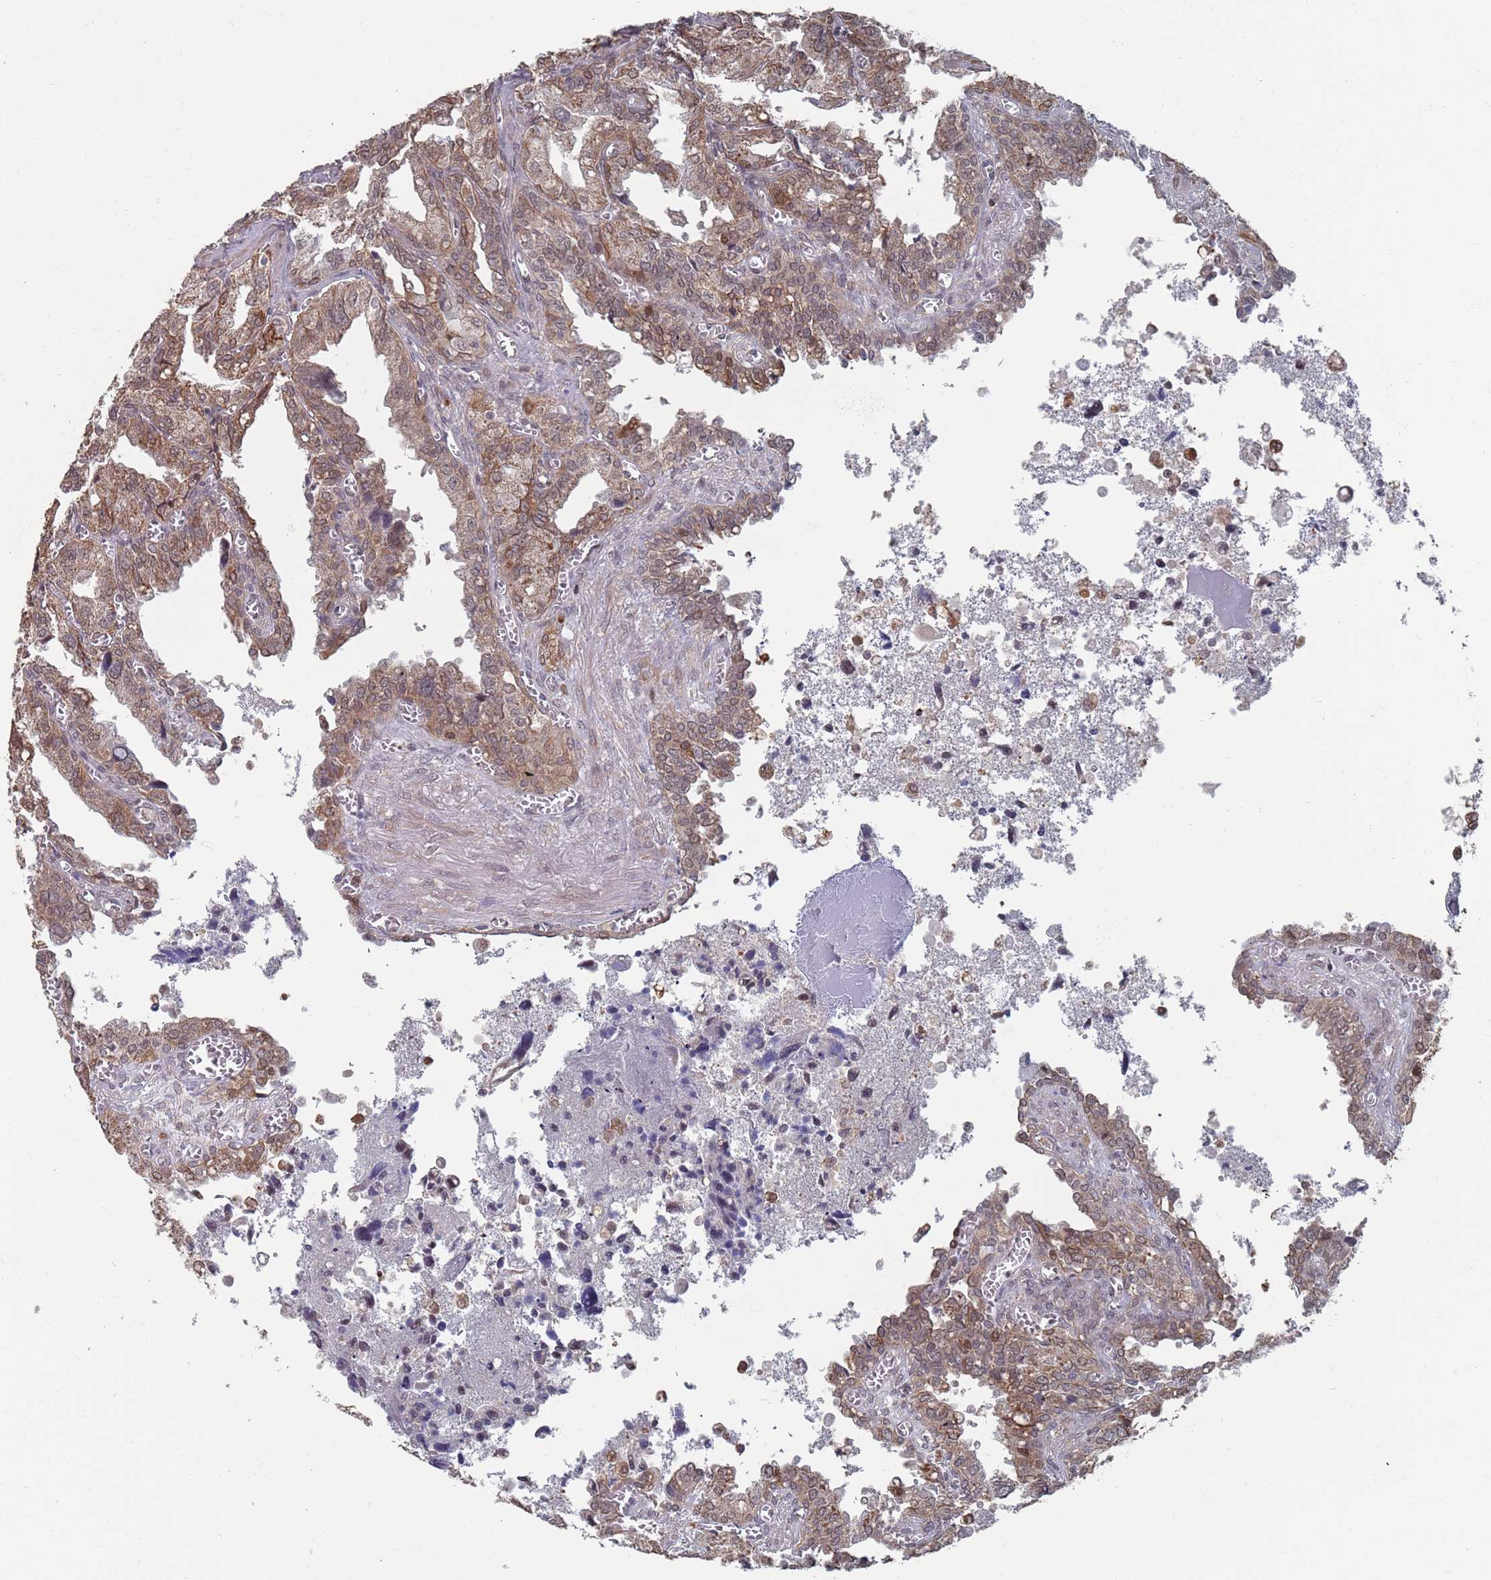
{"staining": {"intensity": "moderate", "quantity": ">75%", "location": "cytoplasmic/membranous,nuclear"}, "tissue": "seminal vesicle", "cell_type": "Glandular cells", "image_type": "normal", "snomed": [{"axis": "morphology", "description": "Normal tissue, NOS"}, {"axis": "topography", "description": "Seminal veicle"}], "caption": "This micrograph demonstrates normal seminal vesicle stained with immunohistochemistry (IHC) to label a protein in brown. The cytoplasmic/membranous,nuclear of glandular cells show moderate positivity for the protein. Nuclei are counter-stained blue.", "gene": "DGKD", "patient": {"sex": "male", "age": 67}}